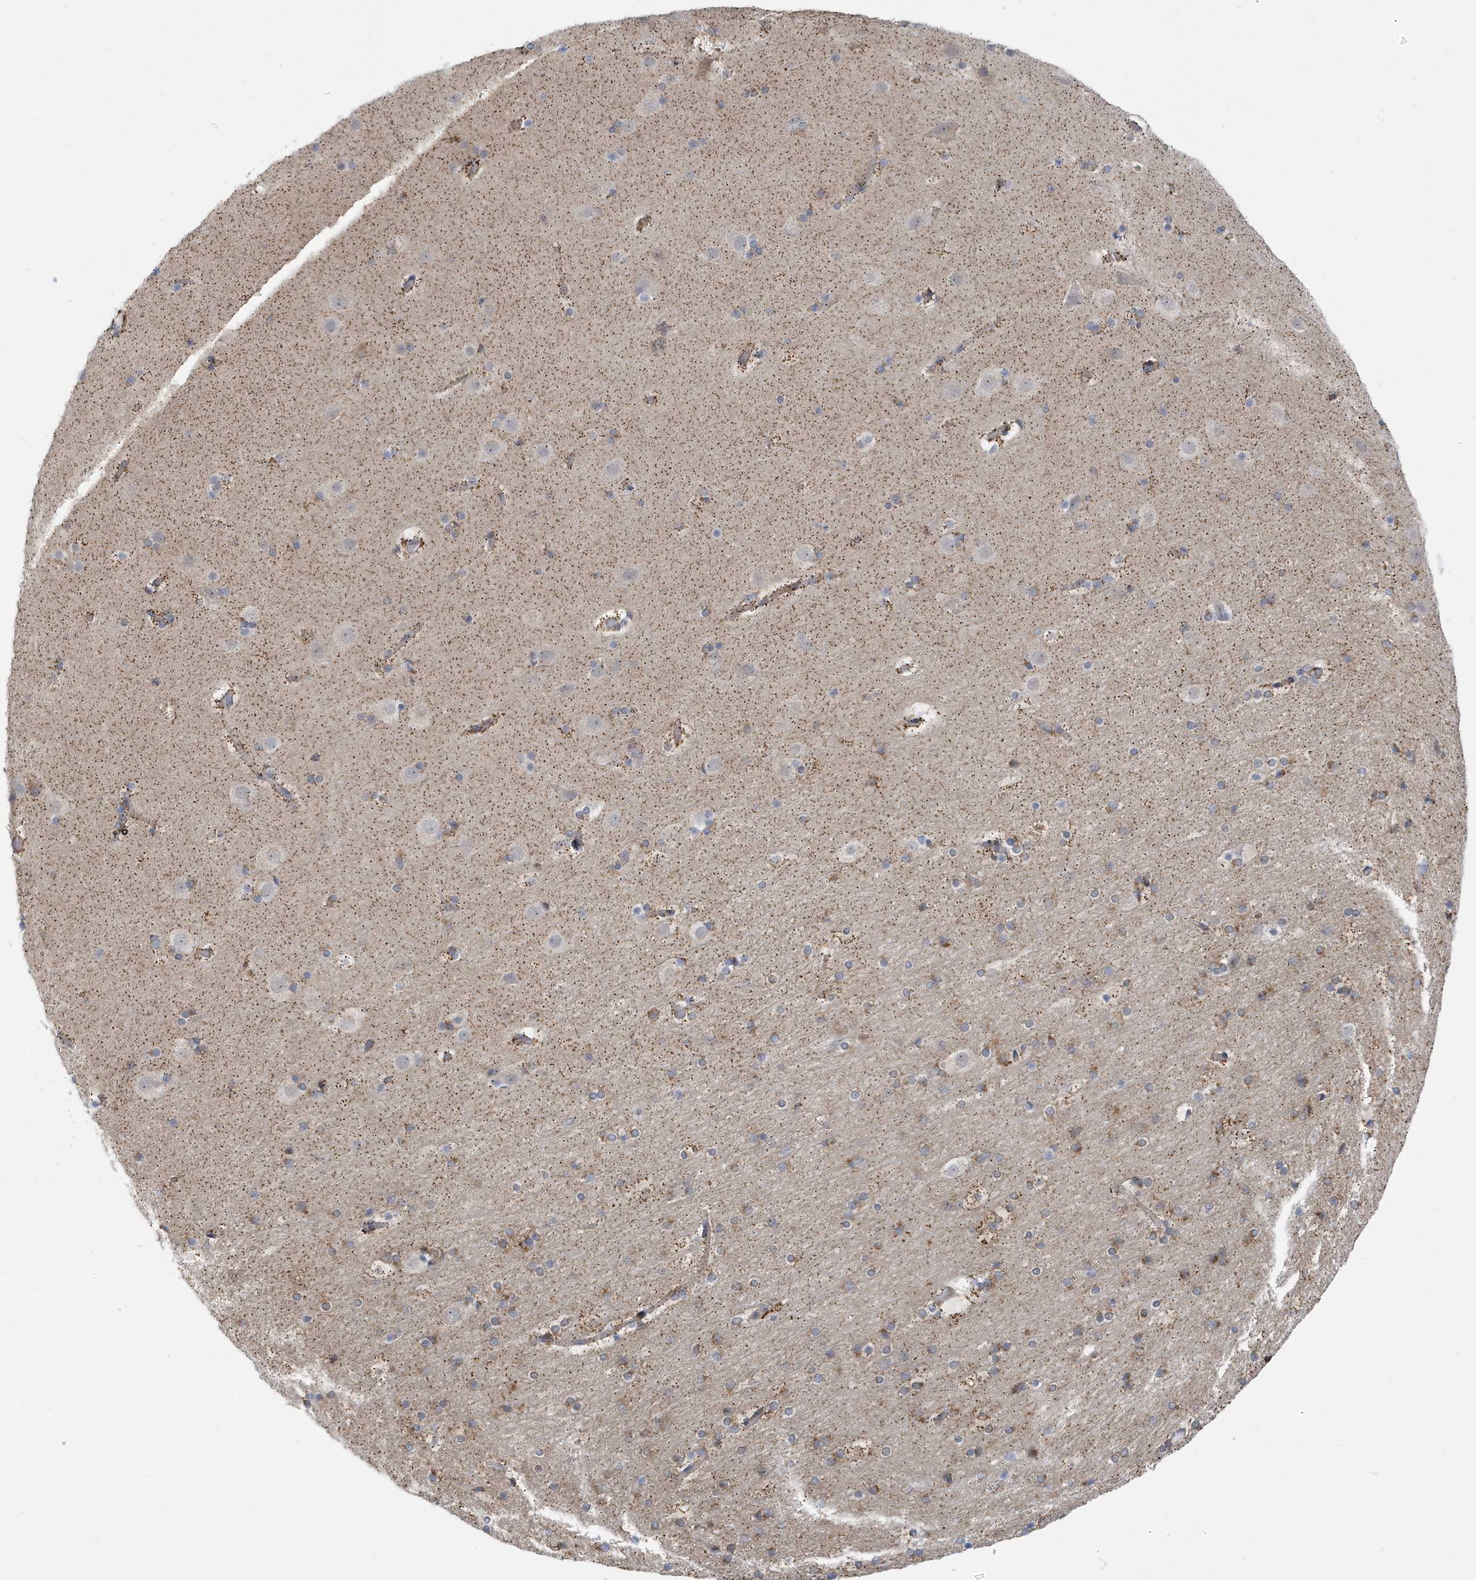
{"staining": {"intensity": "moderate", "quantity": "25%-75%", "location": "cytoplasmic/membranous"}, "tissue": "cerebral cortex", "cell_type": "Endothelial cells", "image_type": "normal", "snomed": [{"axis": "morphology", "description": "Normal tissue, NOS"}, {"axis": "topography", "description": "Cerebral cortex"}], "caption": "A brown stain shows moderate cytoplasmic/membranous expression of a protein in endothelial cells of normal cerebral cortex.", "gene": "ATP13A5", "patient": {"sex": "male", "age": 57}}